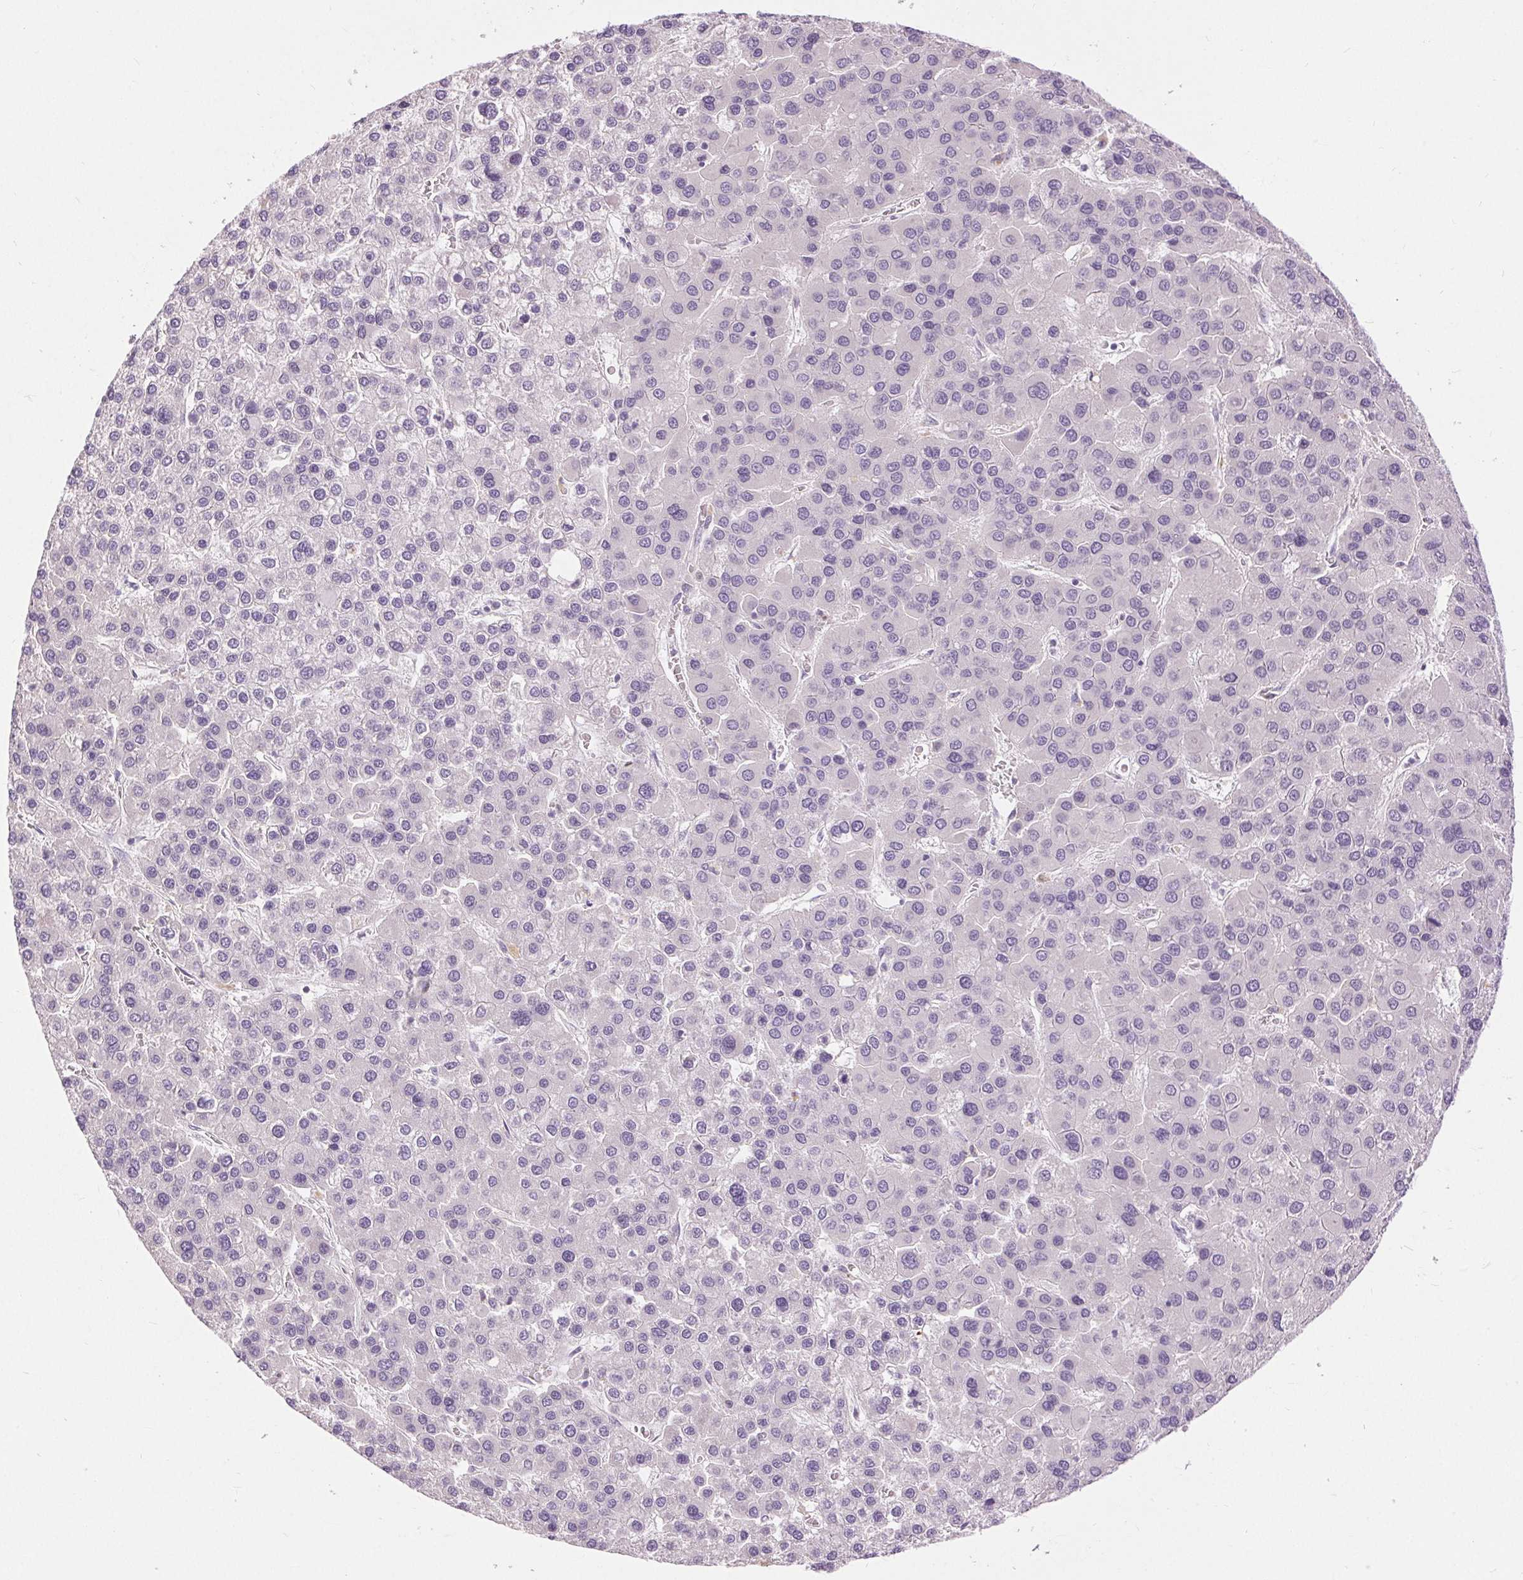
{"staining": {"intensity": "negative", "quantity": "none", "location": "none"}, "tissue": "liver cancer", "cell_type": "Tumor cells", "image_type": "cancer", "snomed": [{"axis": "morphology", "description": "Carcinoma, Hepatocellular, NOS"}, {"axis": "topography", "description": "Liver"}], "caption": "Micrograph shows no significant protein expression in tumor cells of liver hepatocellular carcinoma. (DAB (3,3'-diaminobenzidine) immunohistochemistry with hematoxylin counter stain).", "gene": "DSG3", "patient": {"sex": "female", "age": 41}}